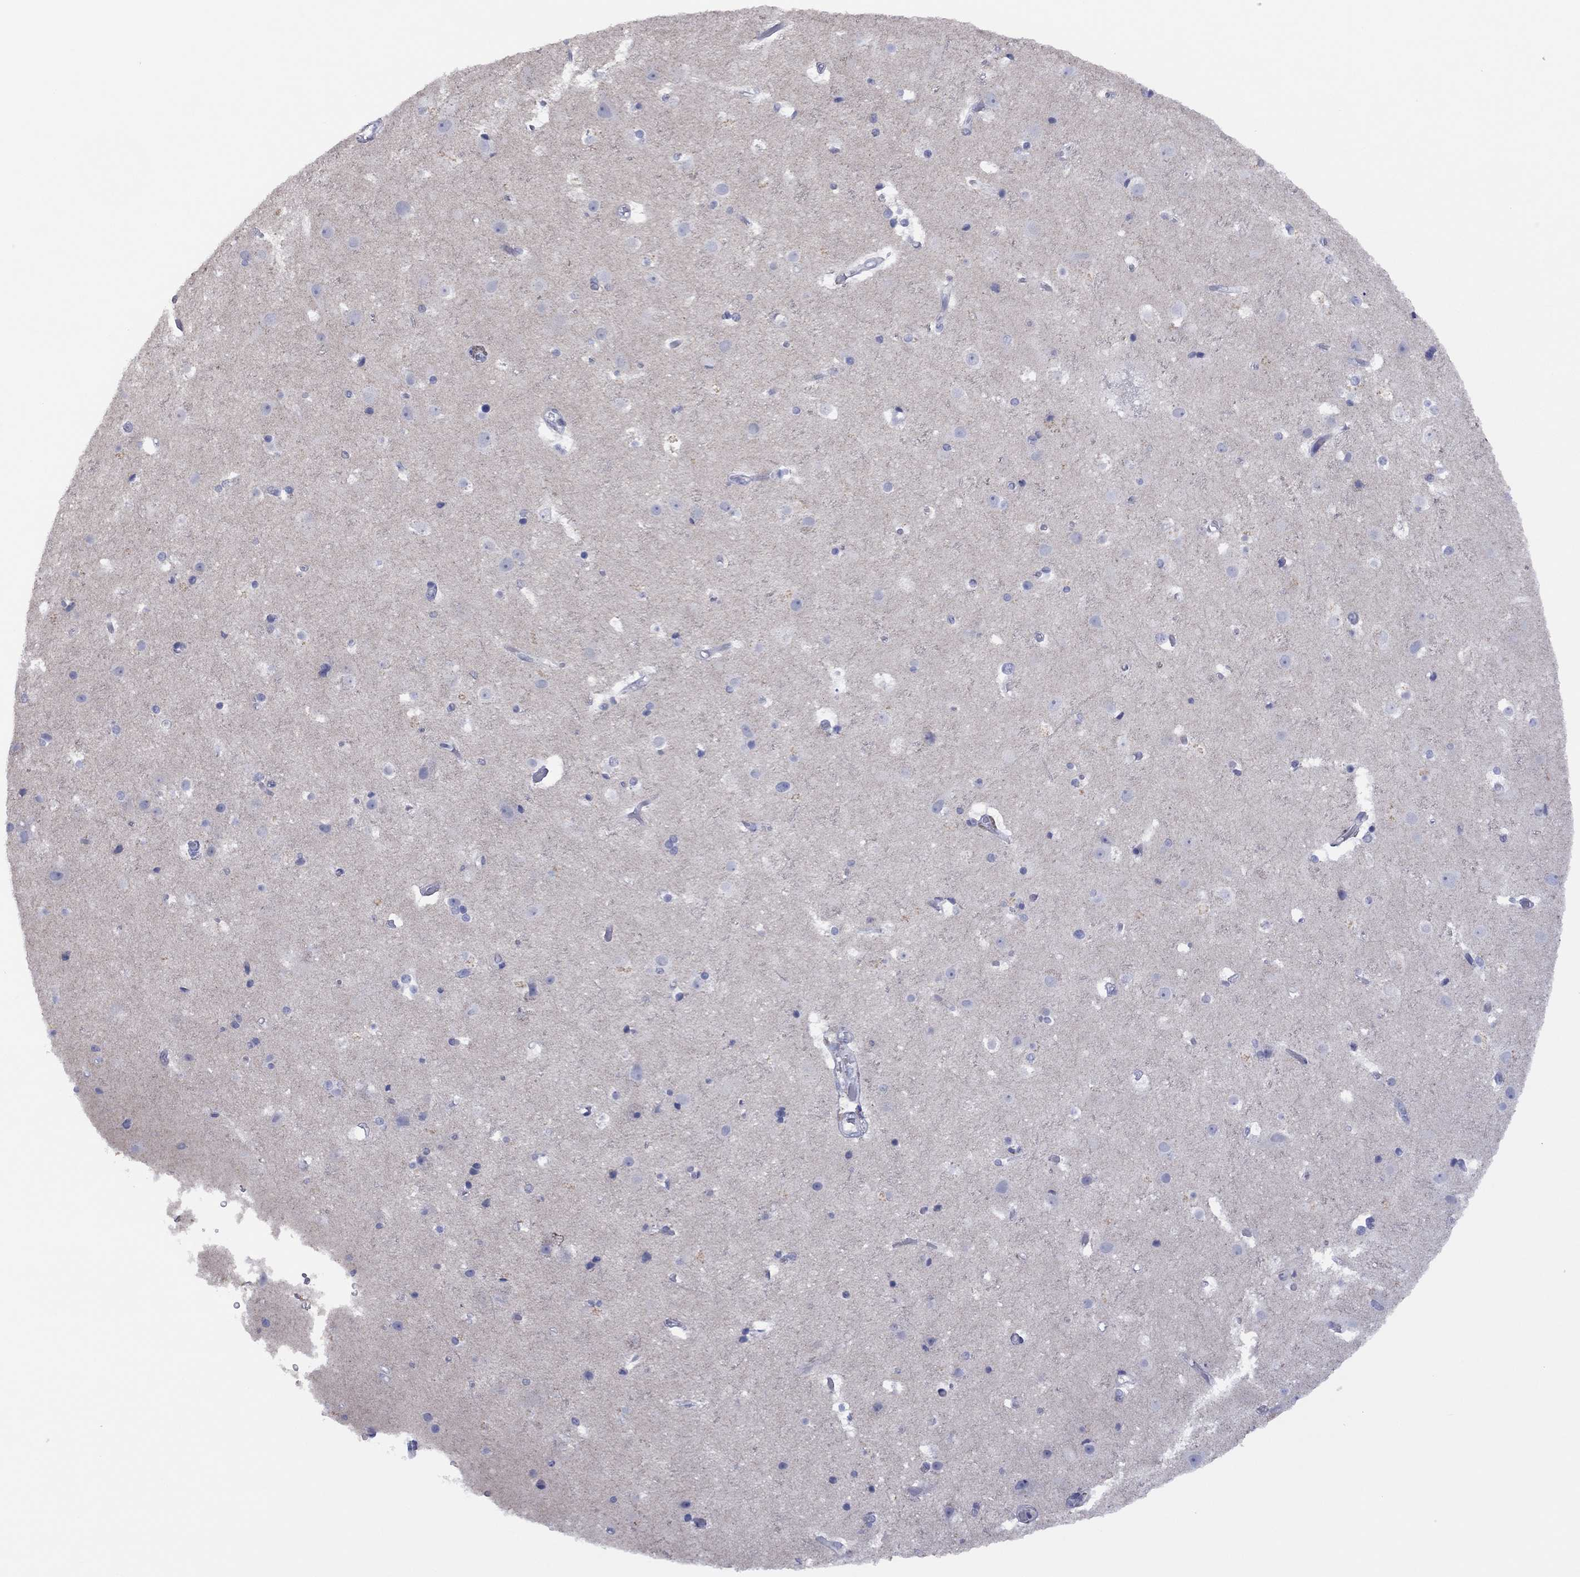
{"staining": {"intensity": "negative", "quantity": "none", "location": "none"}, "tissue": "cerebral cortex", "cell_type": "Endothelial cells", "image_type": "normal", "snomed": [{"axis": "morphology", "description": "Normal tissue, NOS"}, {"axis": "topography", "description": "Cerebral cortex"}], "caption": "Immunohistochemical staining of unremarkable cerebral cortex exhibits no significant expression in endothelial cells.", "gene": "CYP2B6", "patient": {"sex": "female", "age": 52}}